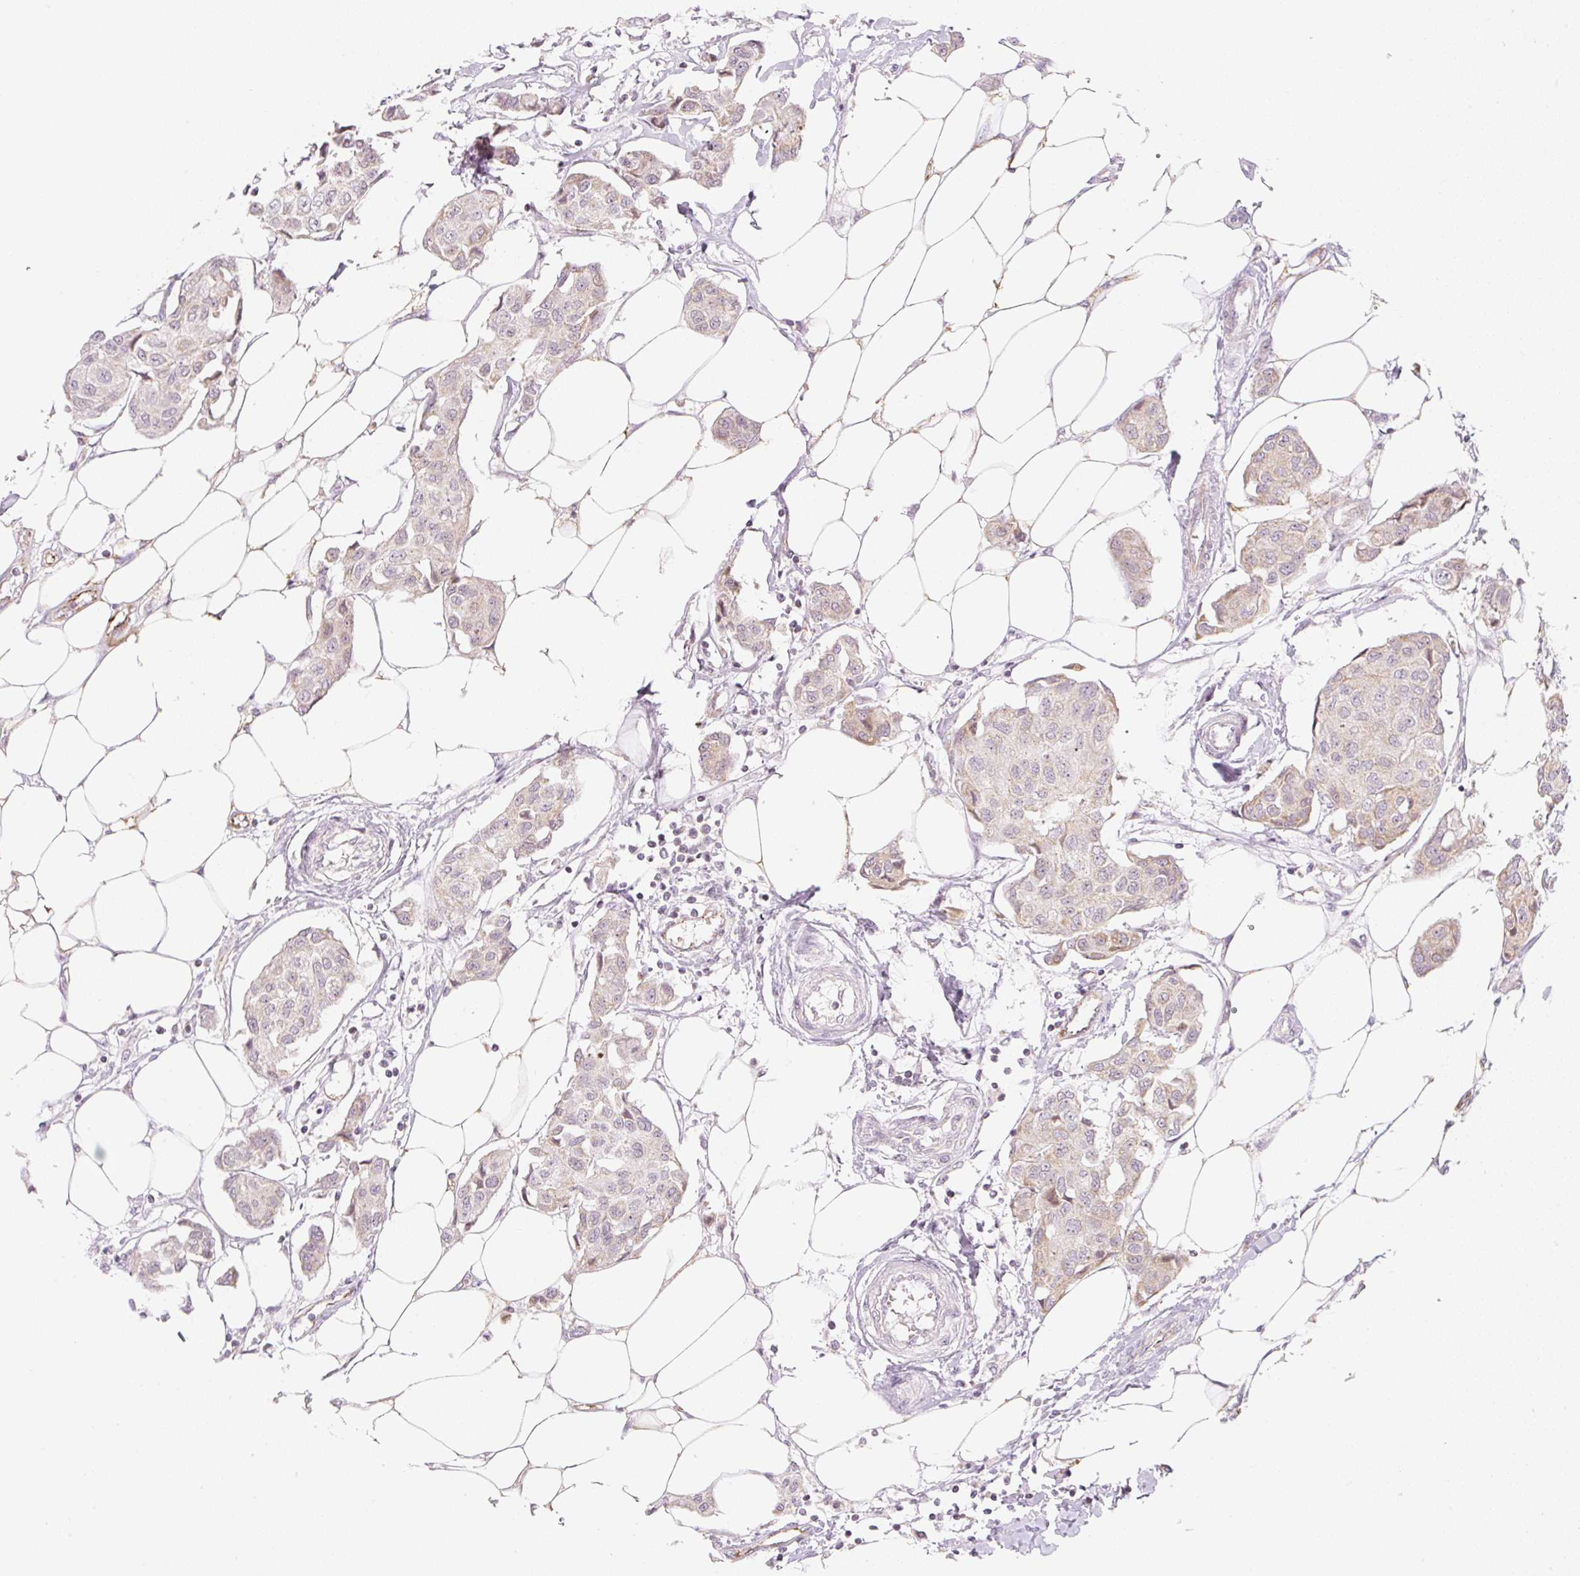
{"staining": {"intensity": "weak", "quantity": ">75%", "location": "cytoplasmic/membranous"}, "tissue": "breast cancer", "cell_type": "Tumor cells", "image_type": "cancer", "snomed": [{"axis": "morphology", "description": "Duct carcinoma"}, {"axis": "topography", "description": "Breast"}, {"axis": "topography", "description": "Lymph node"}], "caption": "Brown immunohistochemical staining in breast invasive ductal carcinoma demonstrates weak cytoplasmic/membranous staining in about >75% of tumor cells.", "gene": "CASKIN1", "patient": {"sex": "female", "age": 80}}